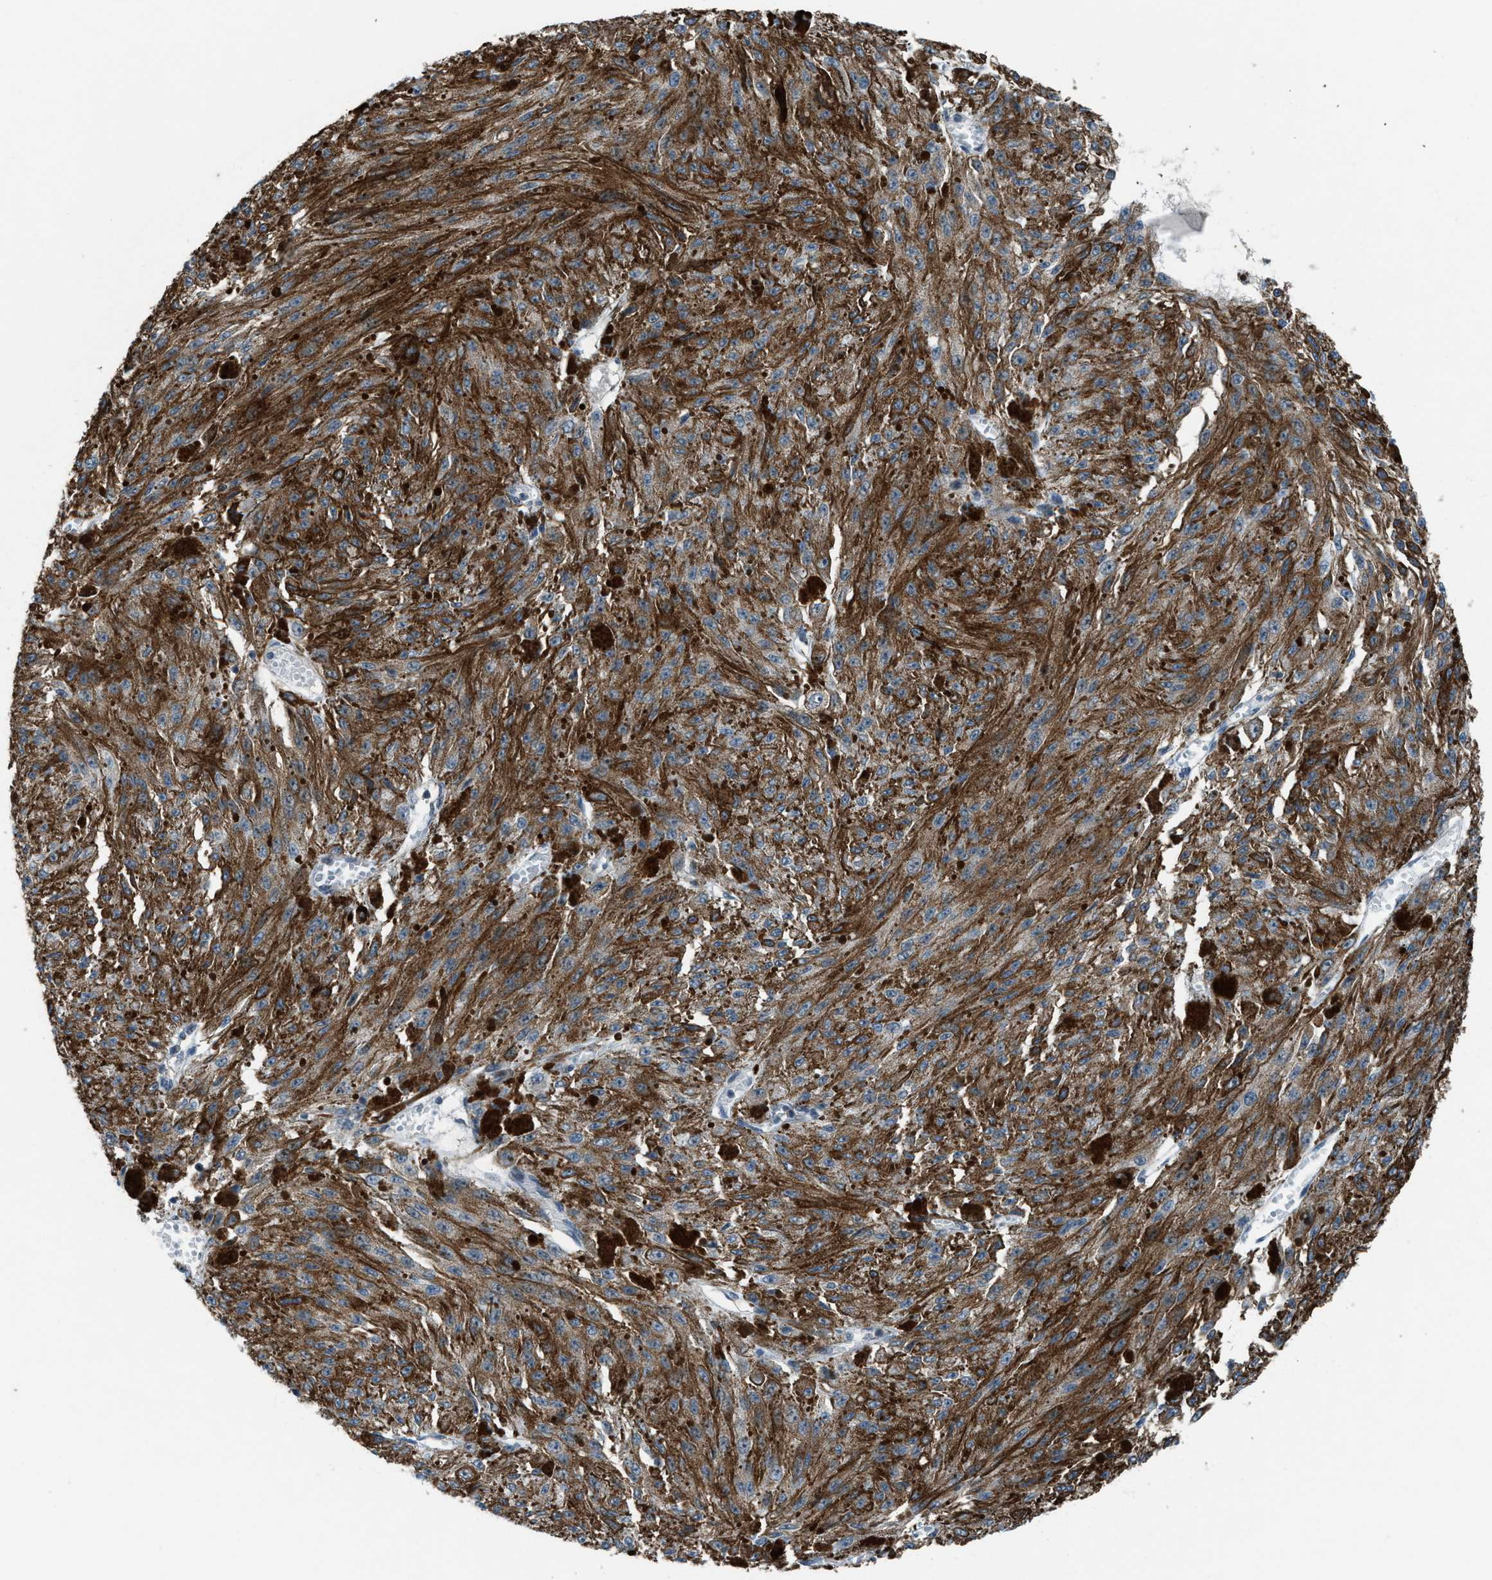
{"staining": {"intensity": "moderate", "quantity": ">75%", "location": "cytoplasmic/membranous"}, "tissue": "melanoma", "cell_type": "Tumor cells", "image_type": "cancer", "snomed": [{"axis": "morphology", "description": "Malignant melanoma, NOS"}, {"axis": "topography", "description": "Other"}], "caption": "There is medium levels of moderate cytoplasmic/membranous positivity in tumor cells of malignant melanoma, as demonstrated by immunohistochemical staining (brown color).", "gene": "ANAPC11", "patient": {"sex": "male", "age": 79}}